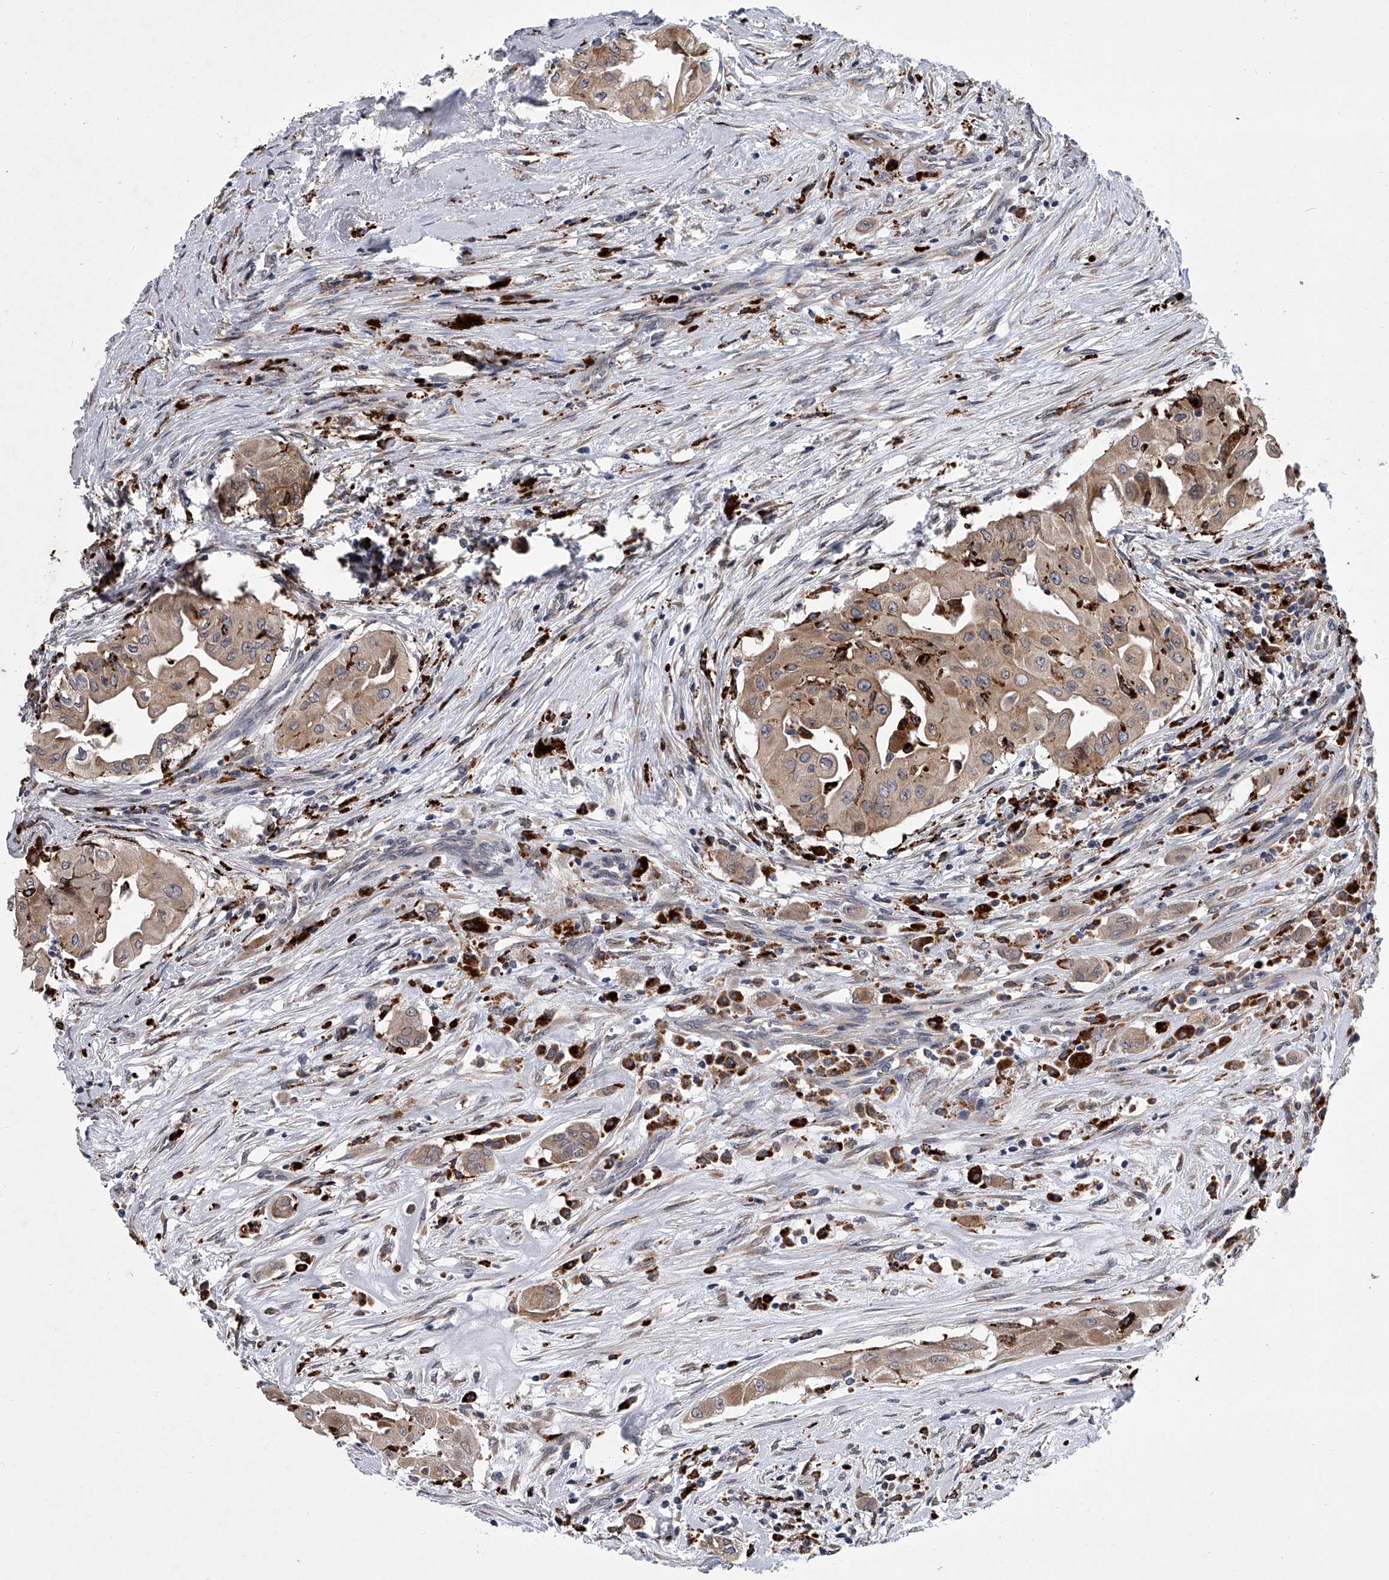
{"staining": {"intensity": "moderate", "quantity": ">75%", "location": "cytoplasmic/membranous"}, "tissue": "thyroid cancer", "cell_type": "Tumor cells", "image_type": "cancer", "snomed": [{"axis": "morphology", "description": "Papillary adenocarcinoma, NOS"}, {"axis": "topography", "description": "Thyroid gland"}], "caption": "Tumor cells reveal moderate cytoplasmic/membranous positivity in about >75% of cells in thyroid cancer.", "gene": "TRIM8", "patient": {"sex": "female", "age": 59}}